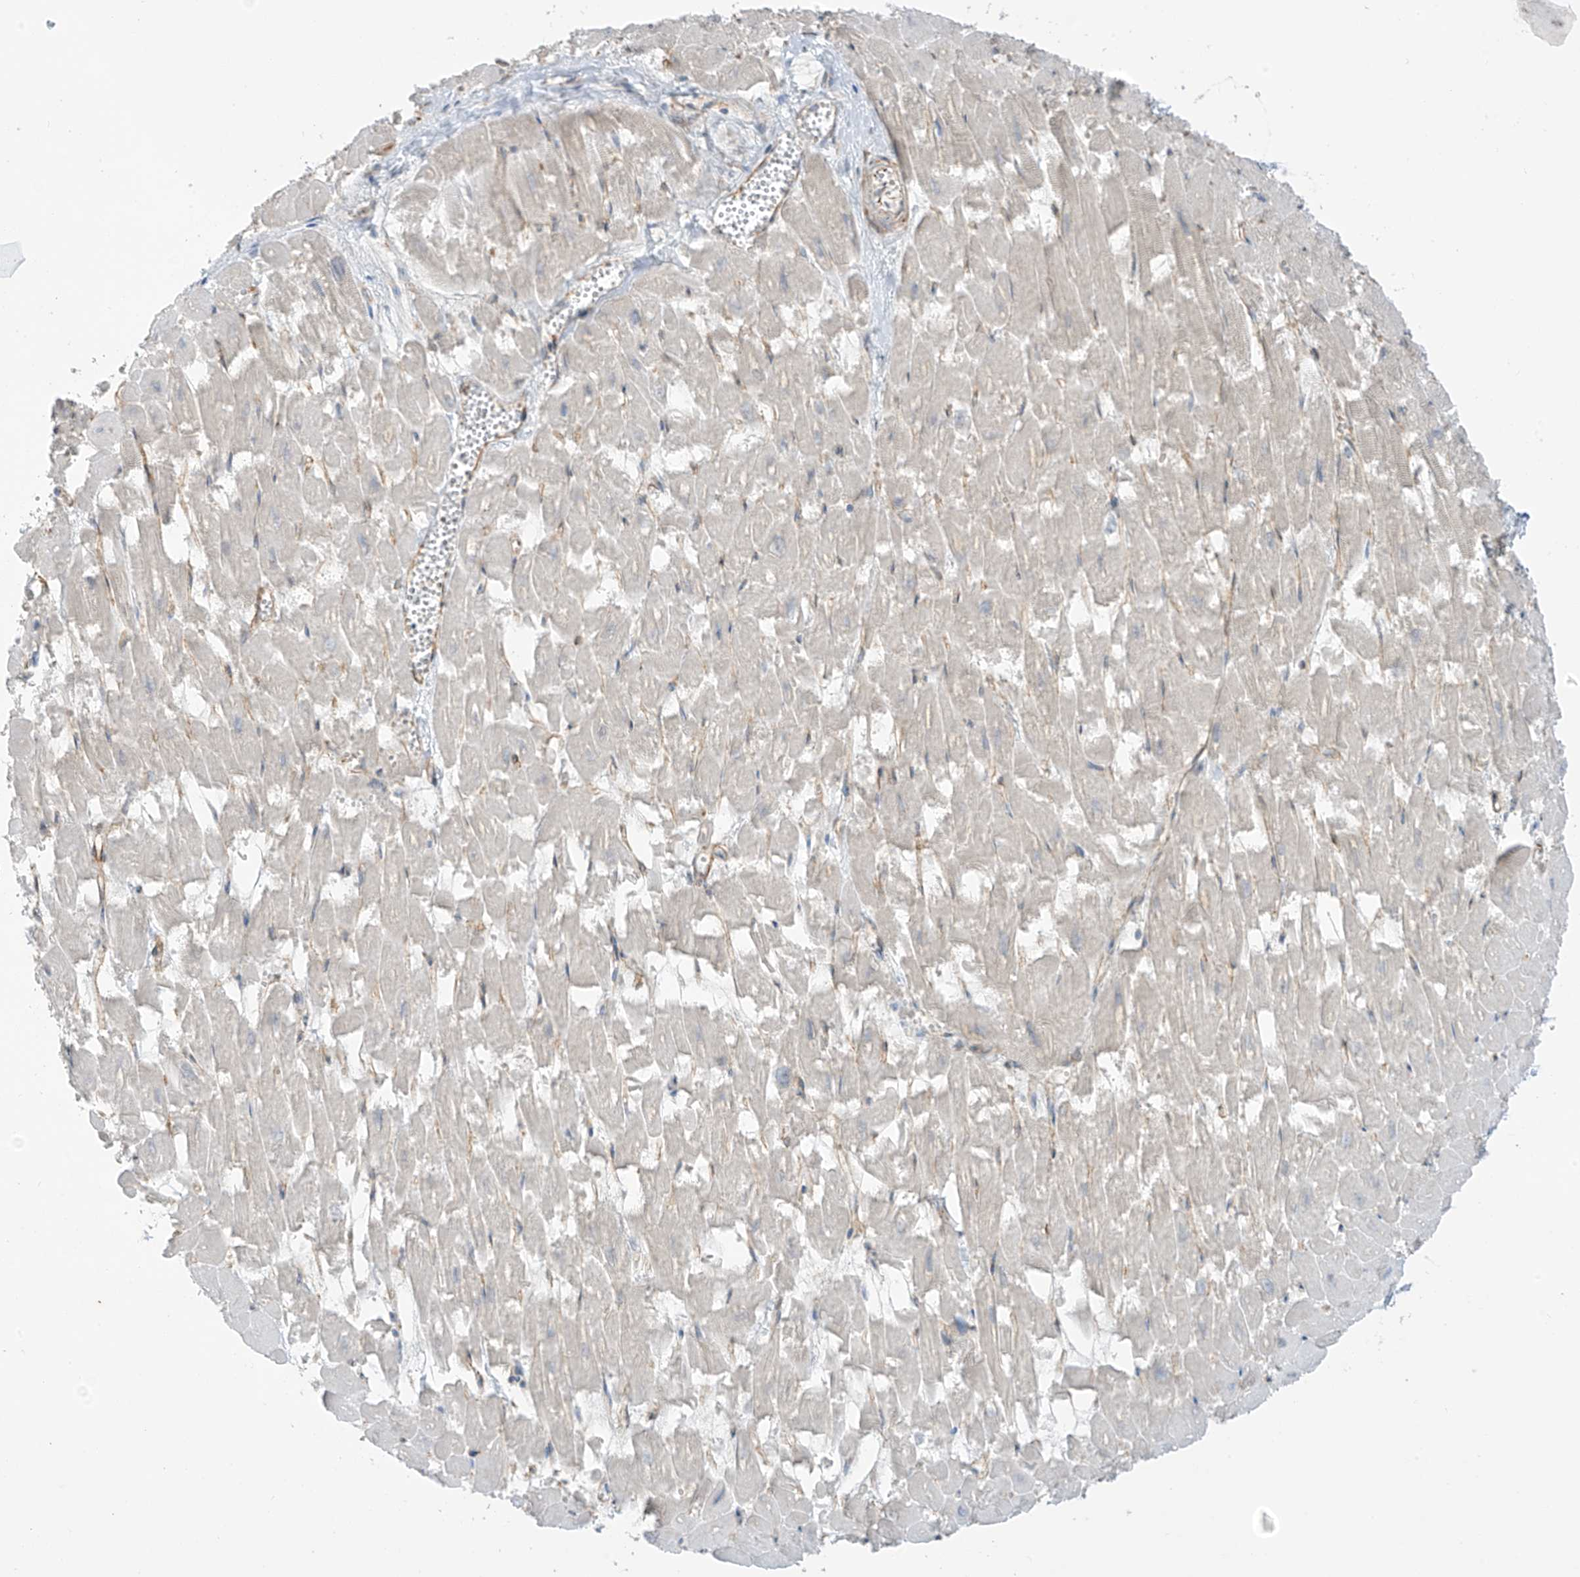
{"staining": {"intensity": "negative", "quantity": "none", "location": "none"}, "tissue": "heart muscle", "cell_type": "Cardiomyocytes", "image_type": "normal", "snomed": [{"axis": "morphology", "description": "Normal tissue, NOS"}, {"axis": "topography", "description": "Heart"}], "caption": "Immunohistochemistry image of benign heart muscle: heart muscle stained with DAB exhibits no significant protein positivity in cardiomyocytes.", "gene": "HS6ST2", "patient": {"sex": "male", "age": 54}}